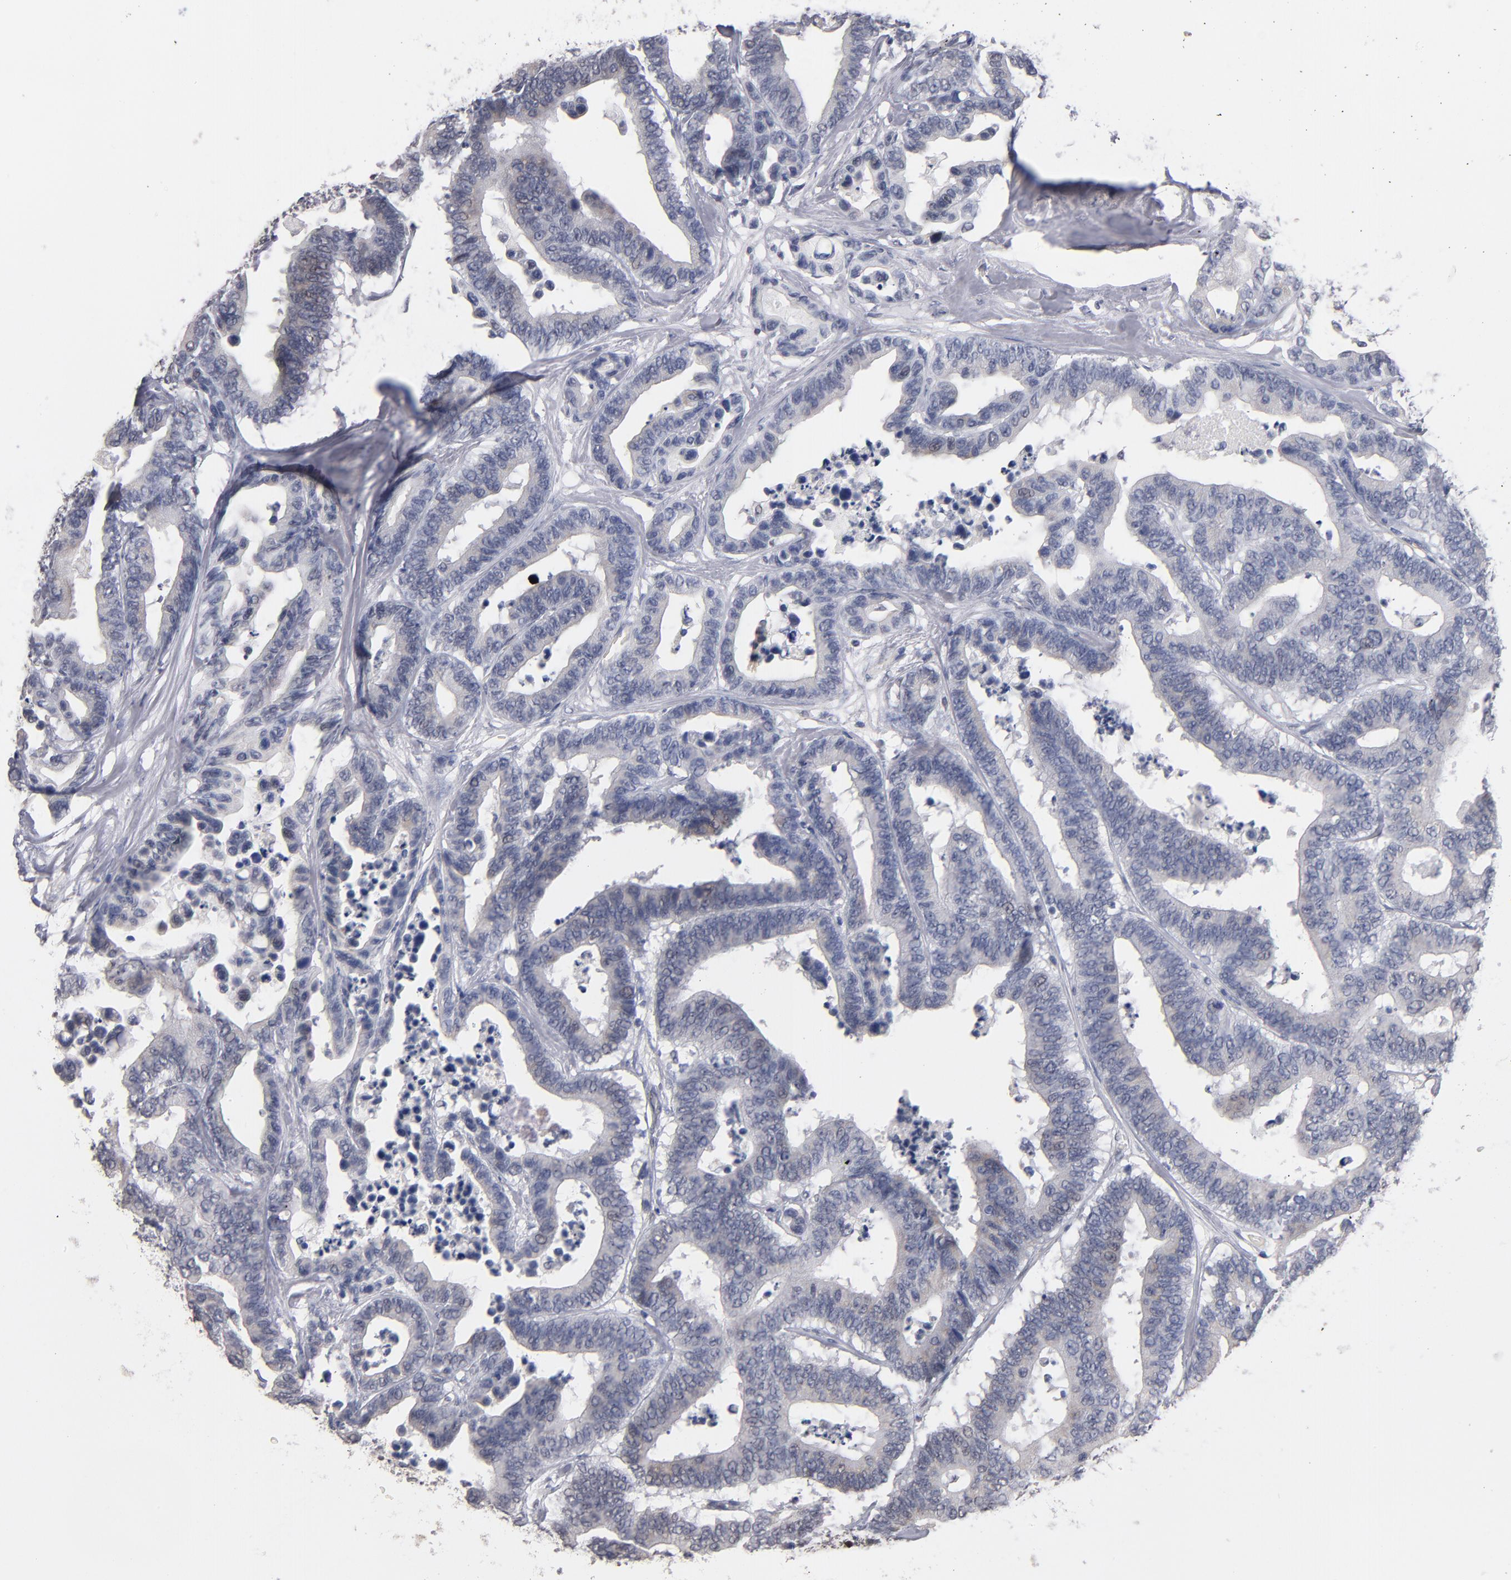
{"staining": {"intensity": "weak", "quantity": "<25%", "location": "cytoplasmic/membranous"}, "tissue": "colorectal cancer", "cell_type": "Tumor cells", "image_type": "cancer", "snomed": [{"axis": "morphology", "description": "Adenocarcinoma, NOS"}, {"axis": "topography", "description": "Colon"}], "caption": "Immunohistochemistry (IHC) of colorectal cancer displays no positivity in tumor cells.", "gene": "MN1", "patient": {"sex": "male", "age": 82}}